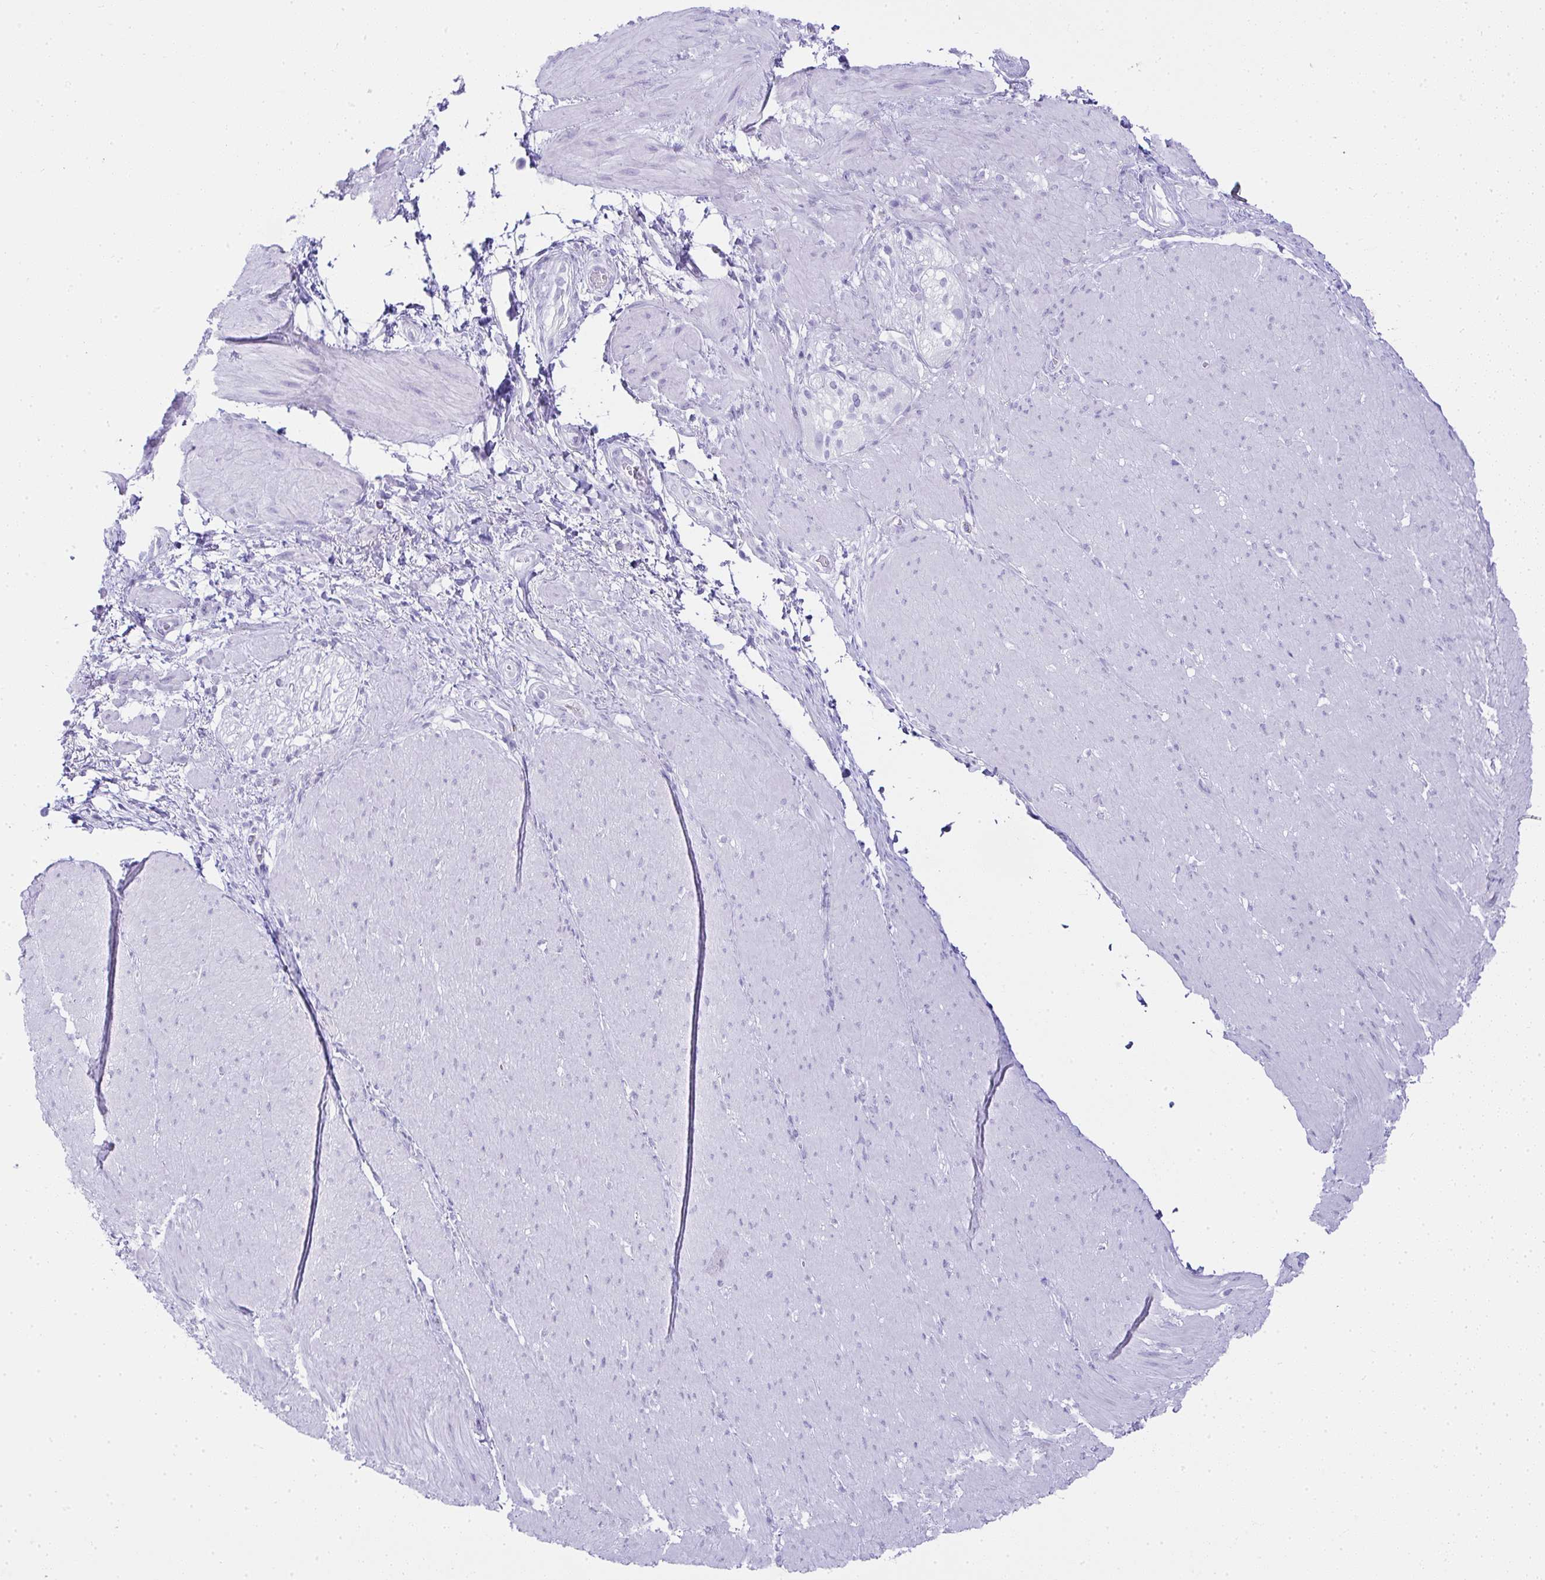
{"staining": {"intensity": "negative", "quantity": "none", "location": "none"}, "tissue": "smooth muscle", "cell_type": "Smooth muscle cells", "image_type": "normal", "snomed": [{"axis": "morphology", "description": "Normal tissue, NOS"}, {"axis": "topography", "description": "Smooth muscle"}, {"axis": "topography", "description": "Rectum"}], "caption": "This is an immunohistochemistry histopathology image of normal smooth muscle. There is no expression in smooth muscle cells.", "gene": "CDADC1", "patient": {"sex": "male", "age": 53}}